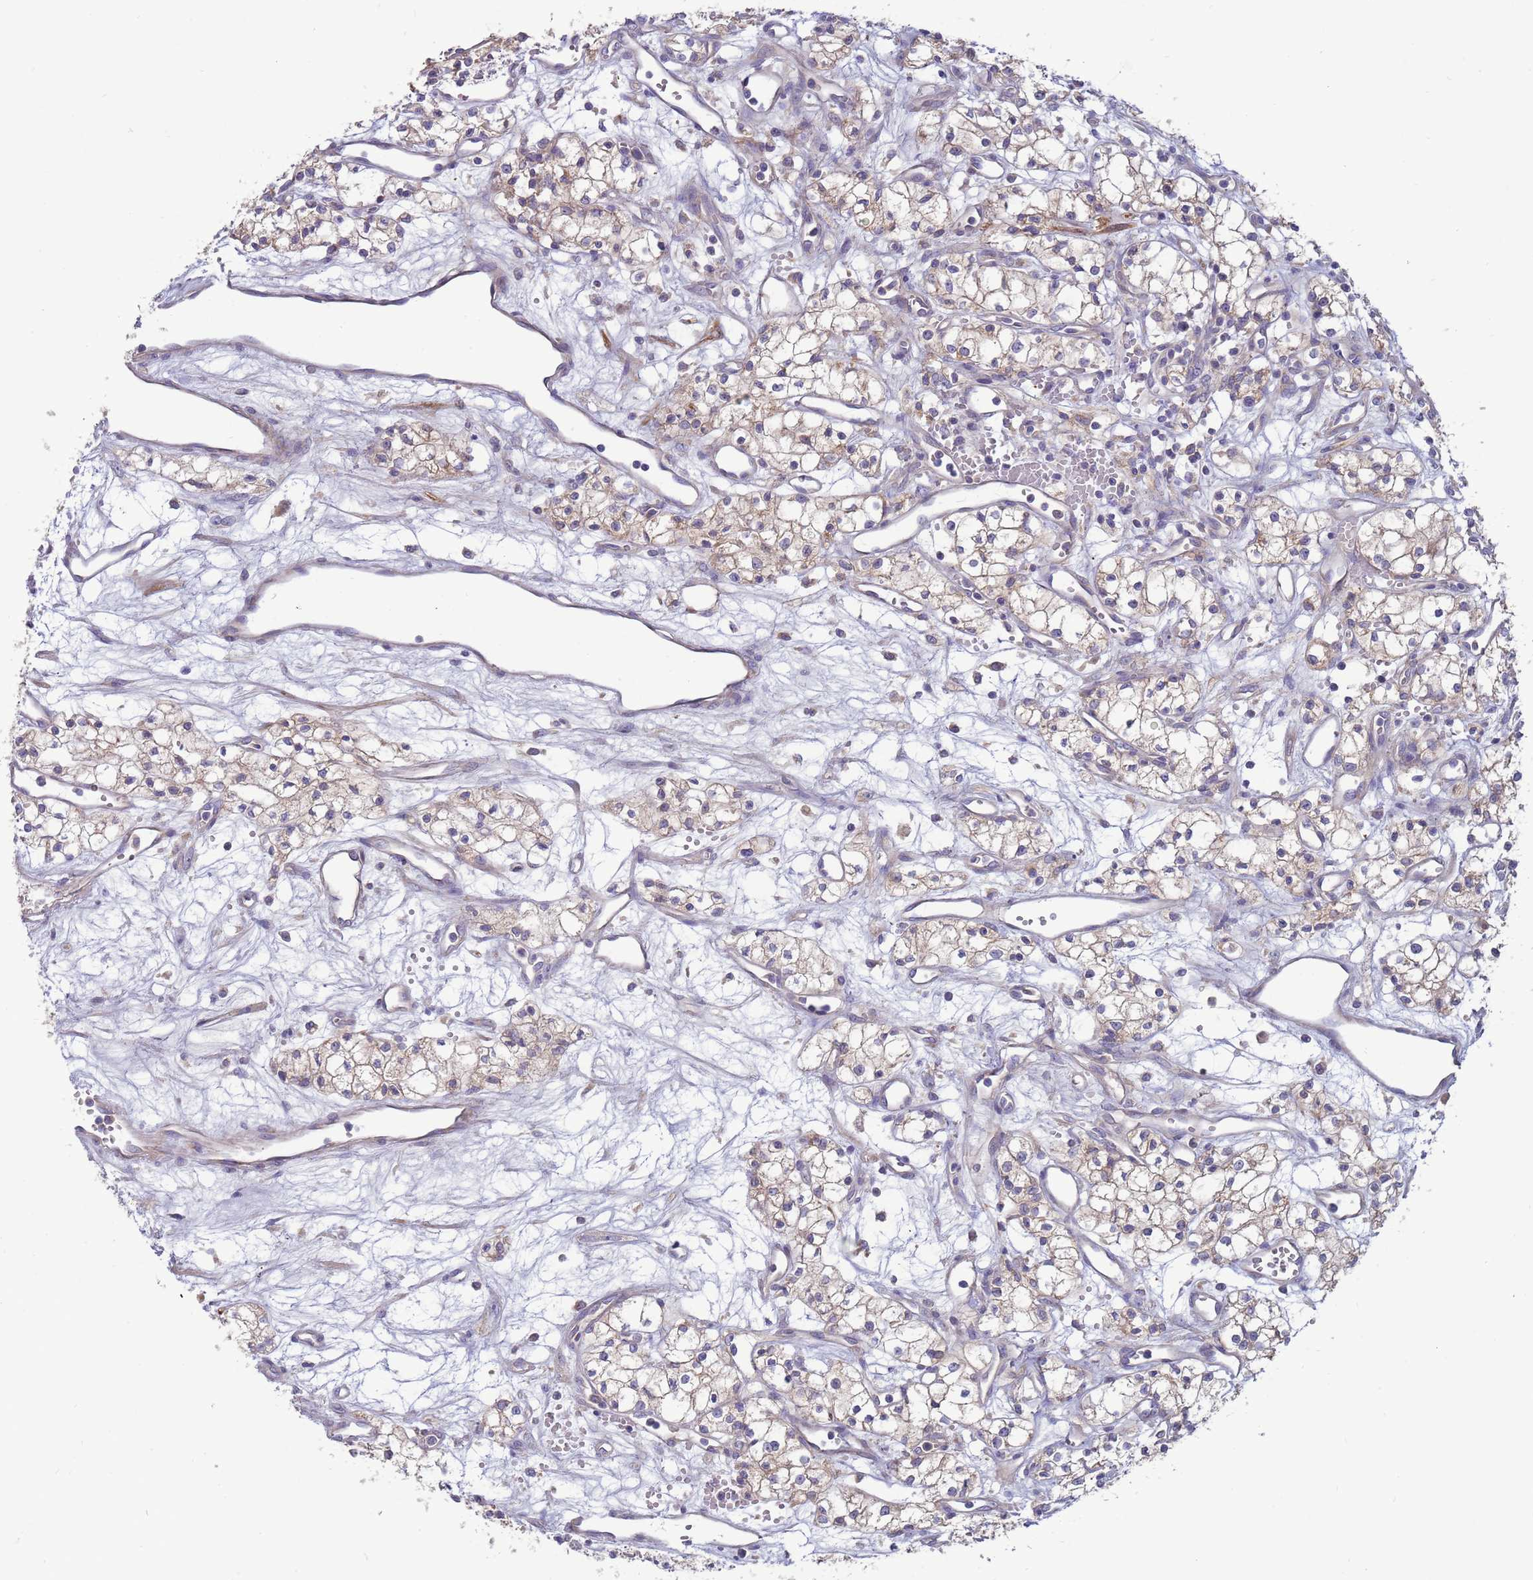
{"staining": {"intensity": "weak", "quantity": "25%-75%", "location": "cytoplasmic/membranous"}, "tissue": "renal cancer", "cell_type": "Tumor cells", "image_type": "cancer", "snomed": [{"axis": "morphology", "description": "Adenocarcinoma, NOS"}, {"axis": "topography", "description": "Kidney"}], "caption": "Renal cancer tissue reveals weak cytoplasmic/membranous positivity in about 25%-75% of tumor cells, visualized by immunohistochemistry.", "gene": "UQCRQ", "patient": {"sex": "male", "age": 59}}